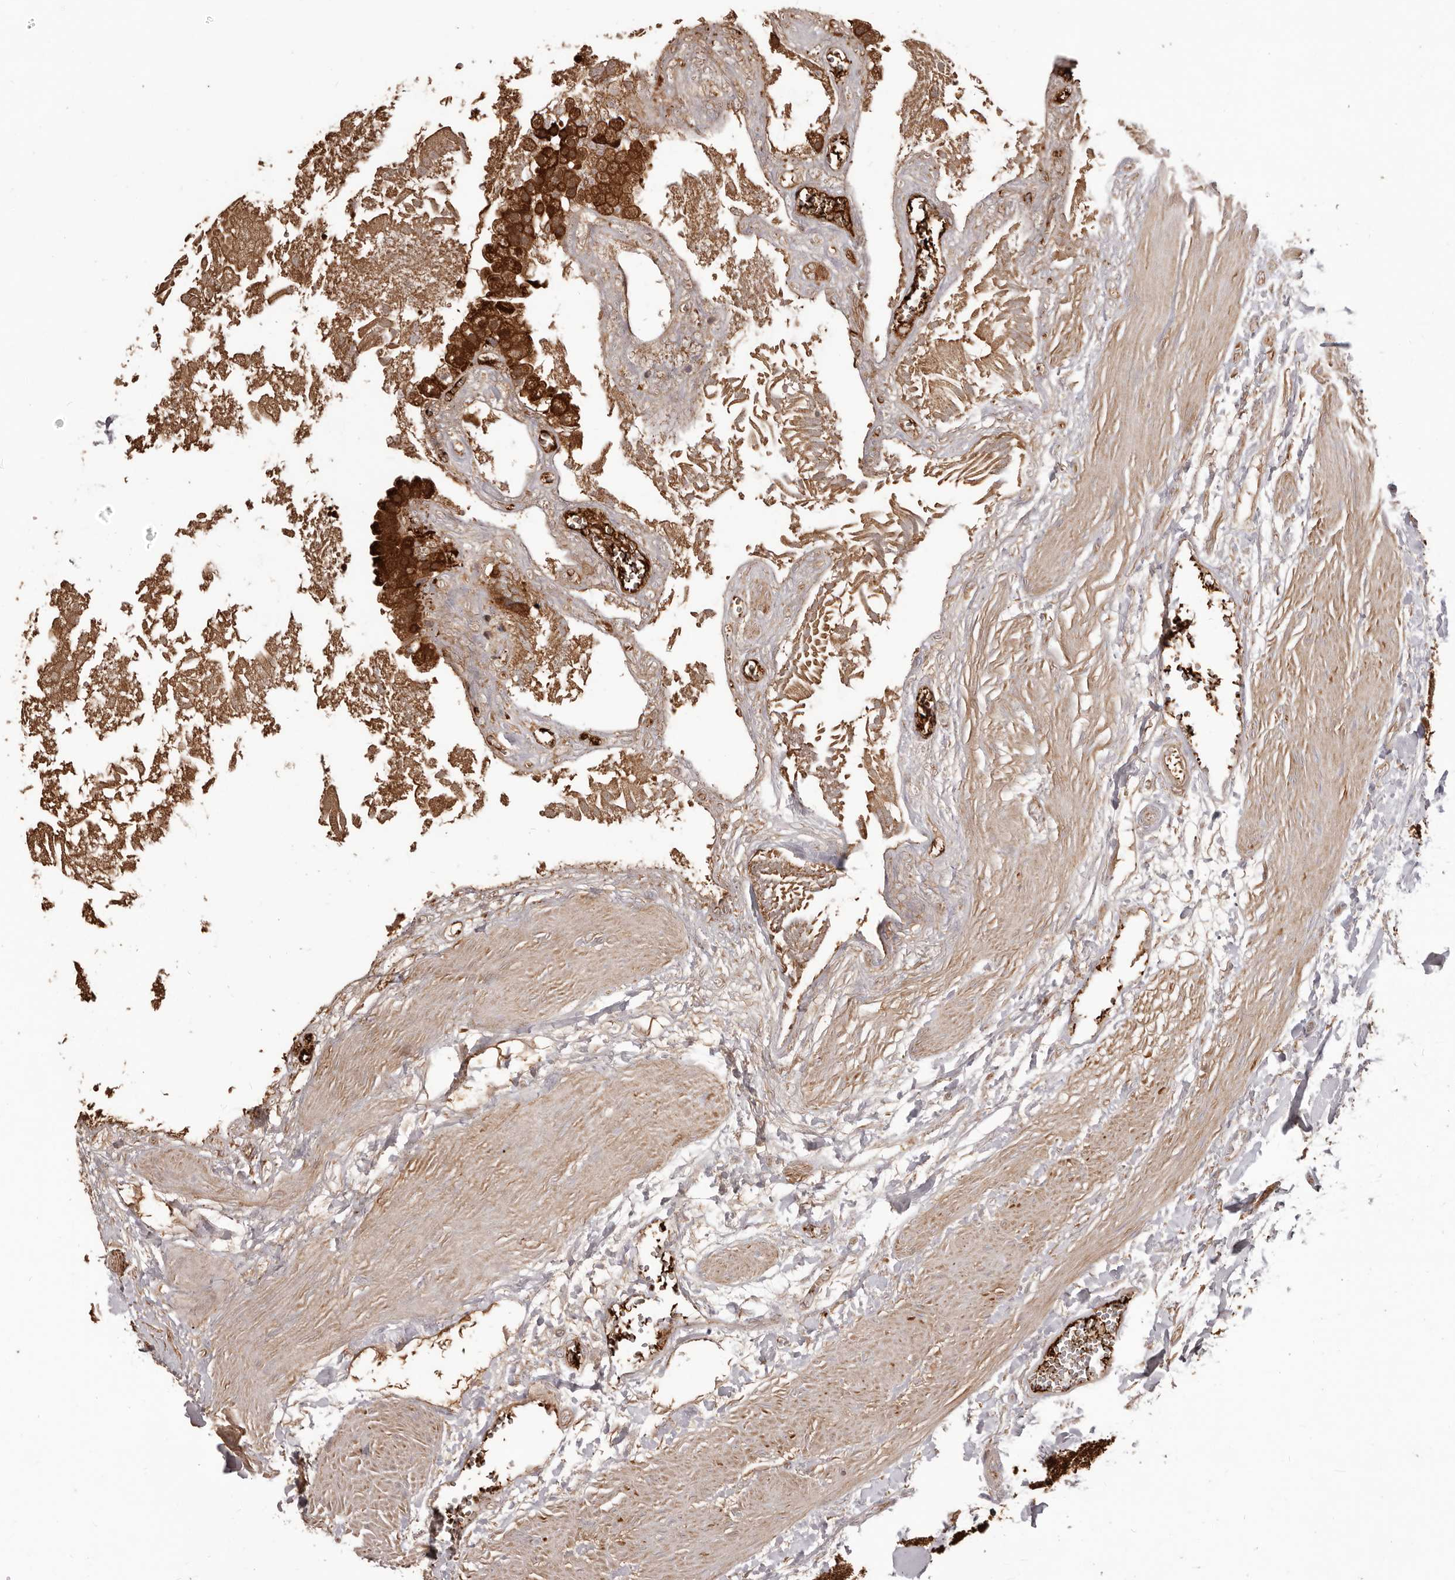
{"staining": {"intensity": "strong", "quantity": ">75%", "location": "cytoplasmic/membranous"}, "tissue": "gallbladder", "cell_type": "Glandular cells", "image_type": "normal", "snomed": [{"axis": "morphology", "description": "Normal tissue, NOS"}, {"axis": "topography", "description": "Gallbladder"}], "caption": "The immunohistochemical stain labels strong cytoplasmic/membranous expression in glandular cells of benign gallbladder.", "gene": "MTO1", "patient": {"sex": "male", "age": 55}}